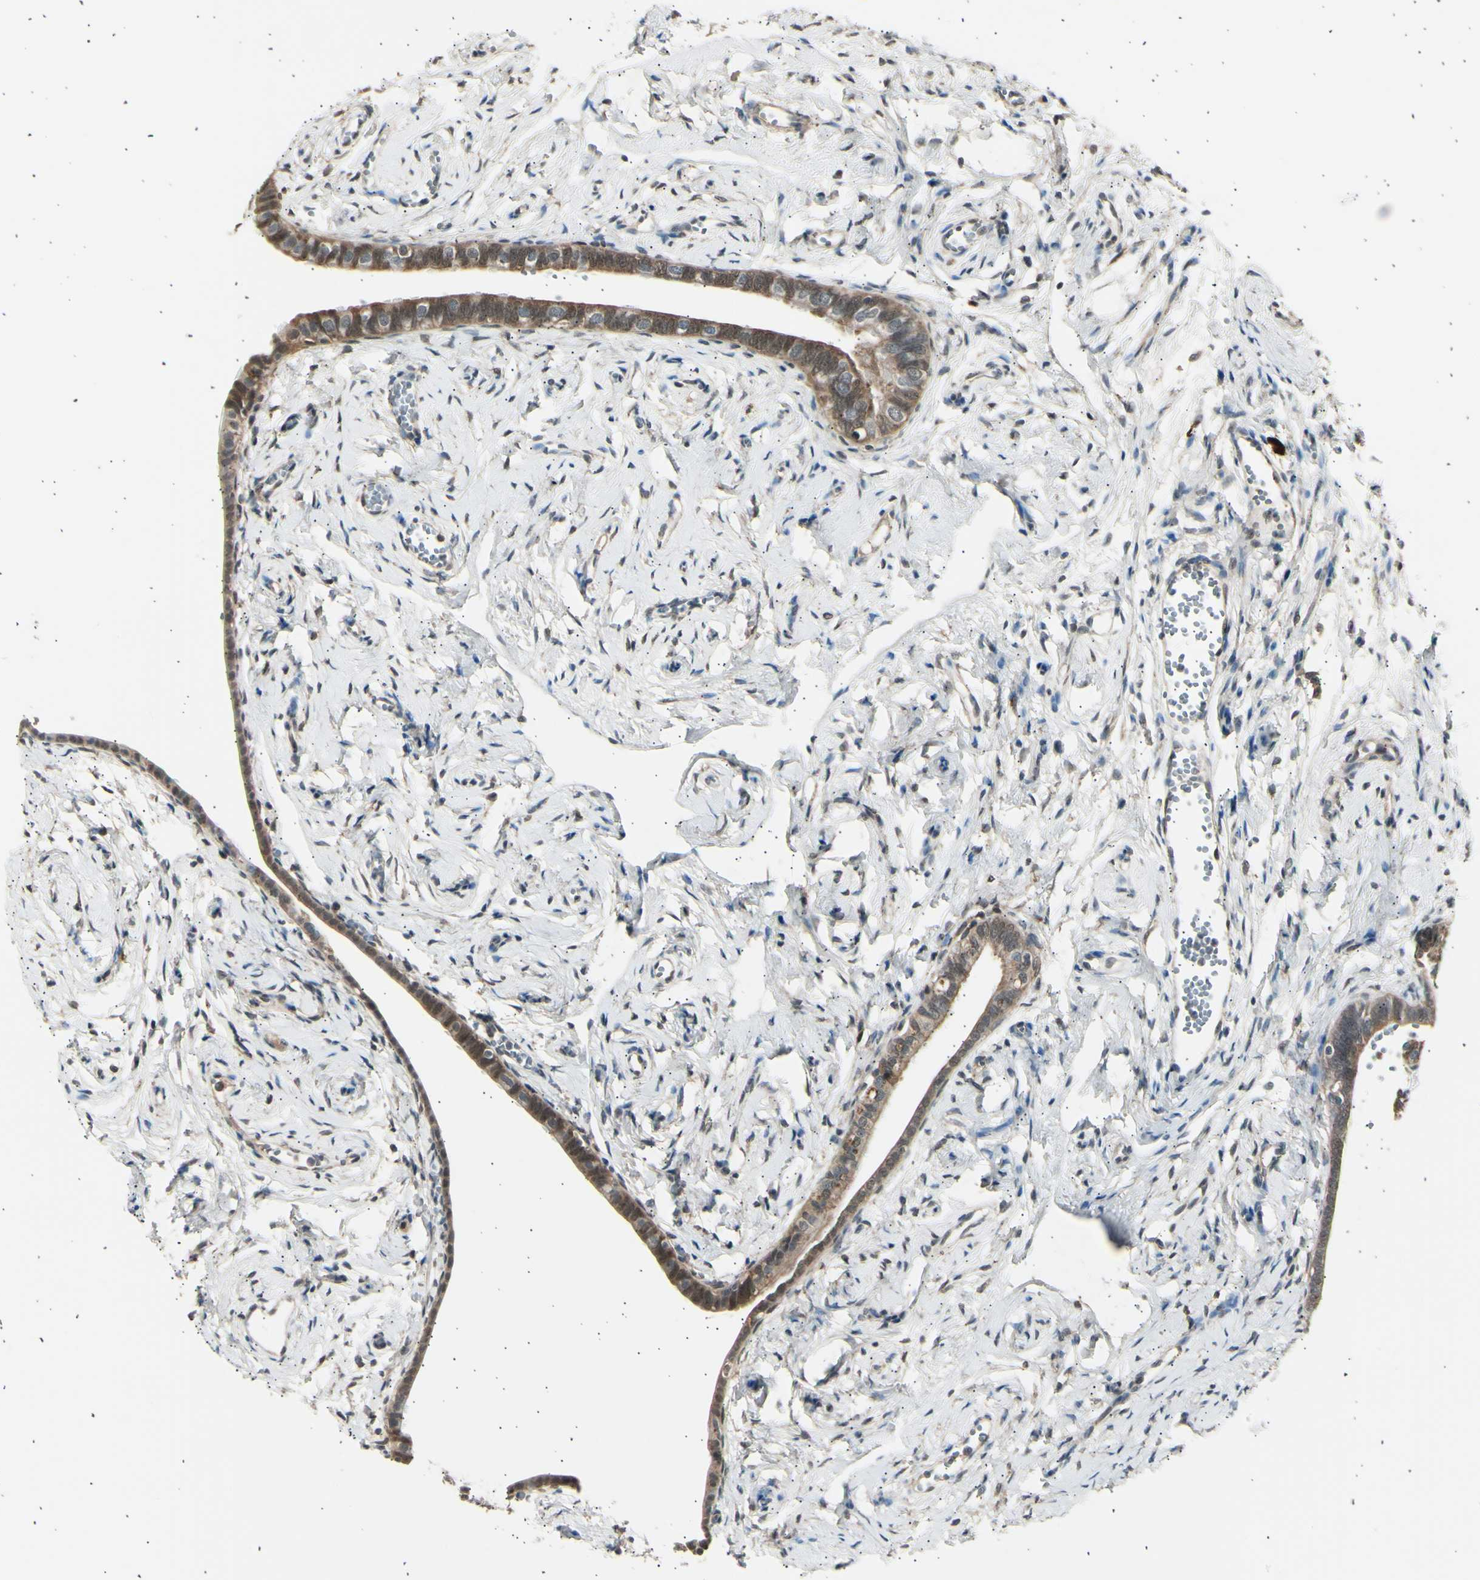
{"staining": {"intensity": "strong", "quantity": ">75%", "location": "nuclear"}, "tissue": "fallopian tube", "cell_type": "Glandular cells", "image_type": "normal", "snomed": [{"axis": "morphology", "description": "Normal tissue, NOS"}, {"axis": "topography", "description": "Fallopian tube"}], "caption": "This micrograph shows immunohistochemistry (IHC) staining of normal fallopian tube, with high strong nuclear expression in about >75% of glandular cells.", "gene": "PSMD5", "patient": {"sex": "female", "age": 71}}